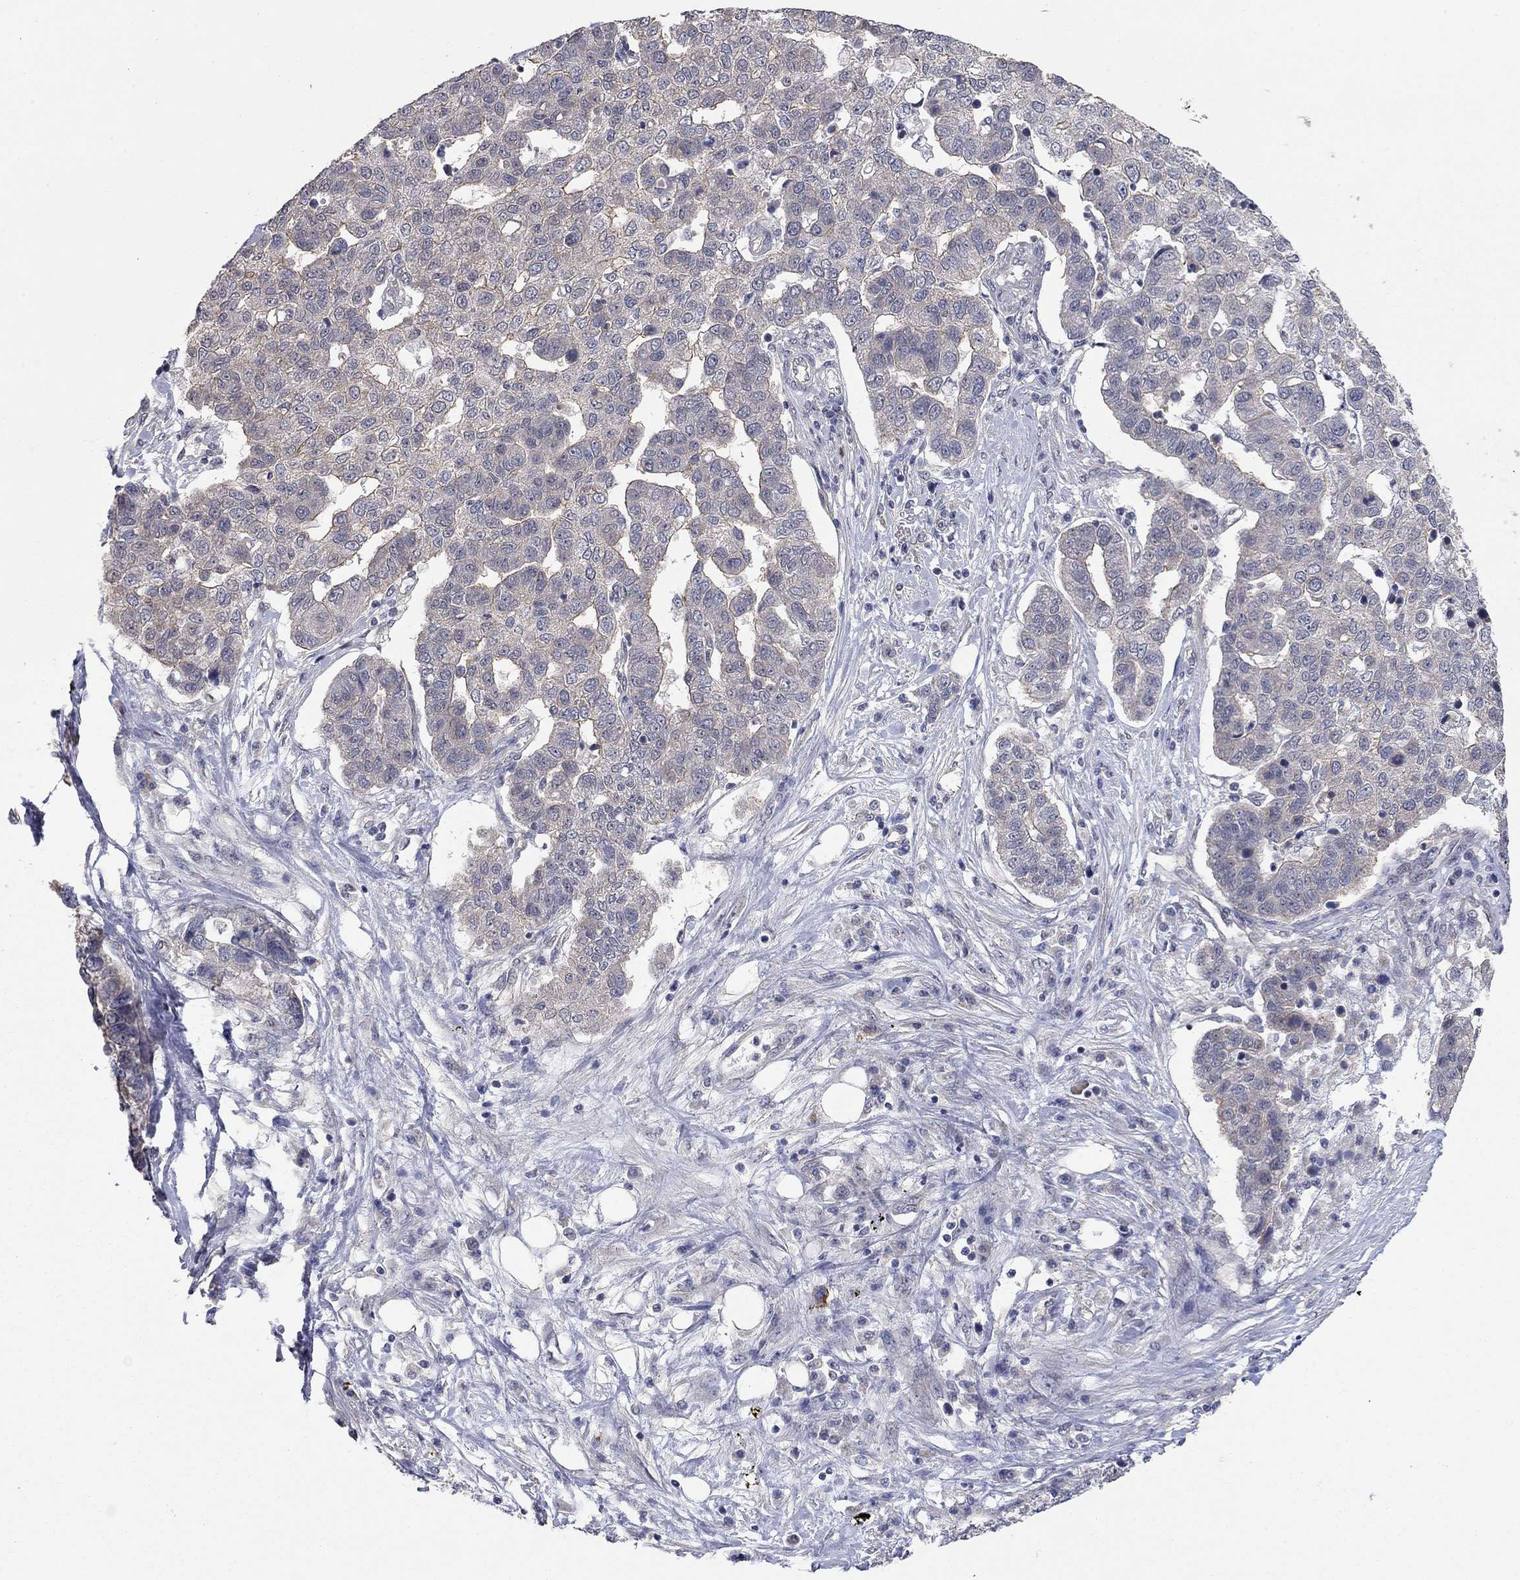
{"staining": {"intensity": "moderate", "quantity": "<25%", "location": "cytoplasmic/membranous"}, "tissue": "pancreatic cancer", "cell_type": "Tumor cells", "image_type": "cancer", "snomed": [{"axis": "morphology", "description": "Adenocarcinoma, NOS"}, {"axis": "topography", "description": "Pancreas"}], "caption": "About <25% of tumor cells in human pancreatic adenocarcinoma reveal moderate cytoplasmic/membranous protein staining as visualized by brown immunohistochemical staining.", "gene": "WASF3", "patient": {"sex": "female", "age": 61}}